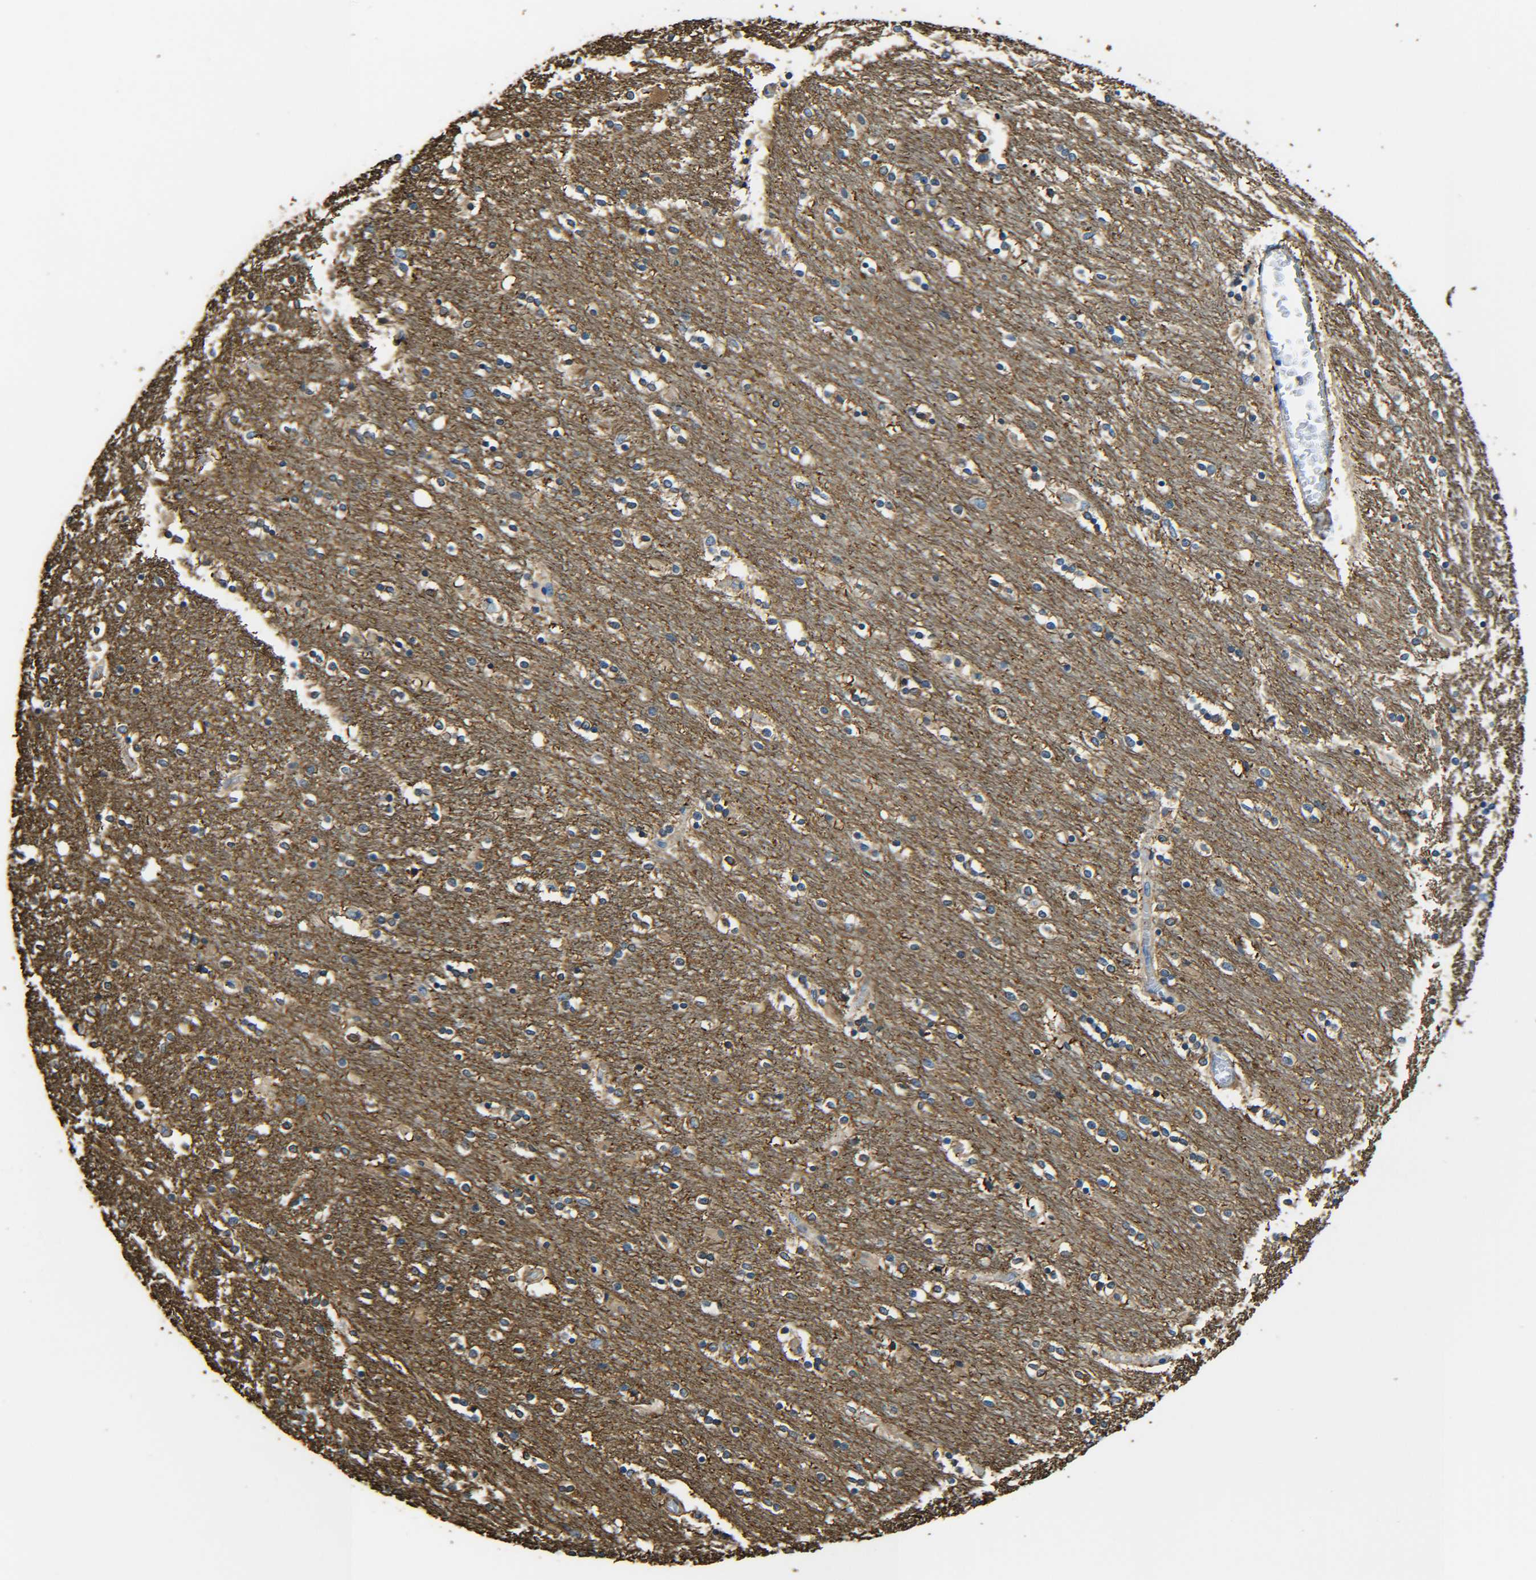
{"staining": {"intensity": "negative", "quantity": "none", "location": "none"}, "tissue": "caudate", "cell_type": "Glial cells", "image_type": "normal", "snomed": [{"axis": "morphology", "description": "Normal tissue, NOS"}, {"axis": "topography", "description": "Lateral ventricle wall"}], "caption": "IHC image of benign human caudate stained for a protein (brown), which shows no staining in glial cells.", "gene": "TUBB", "patient": {"sex": "female", "age": 54}}